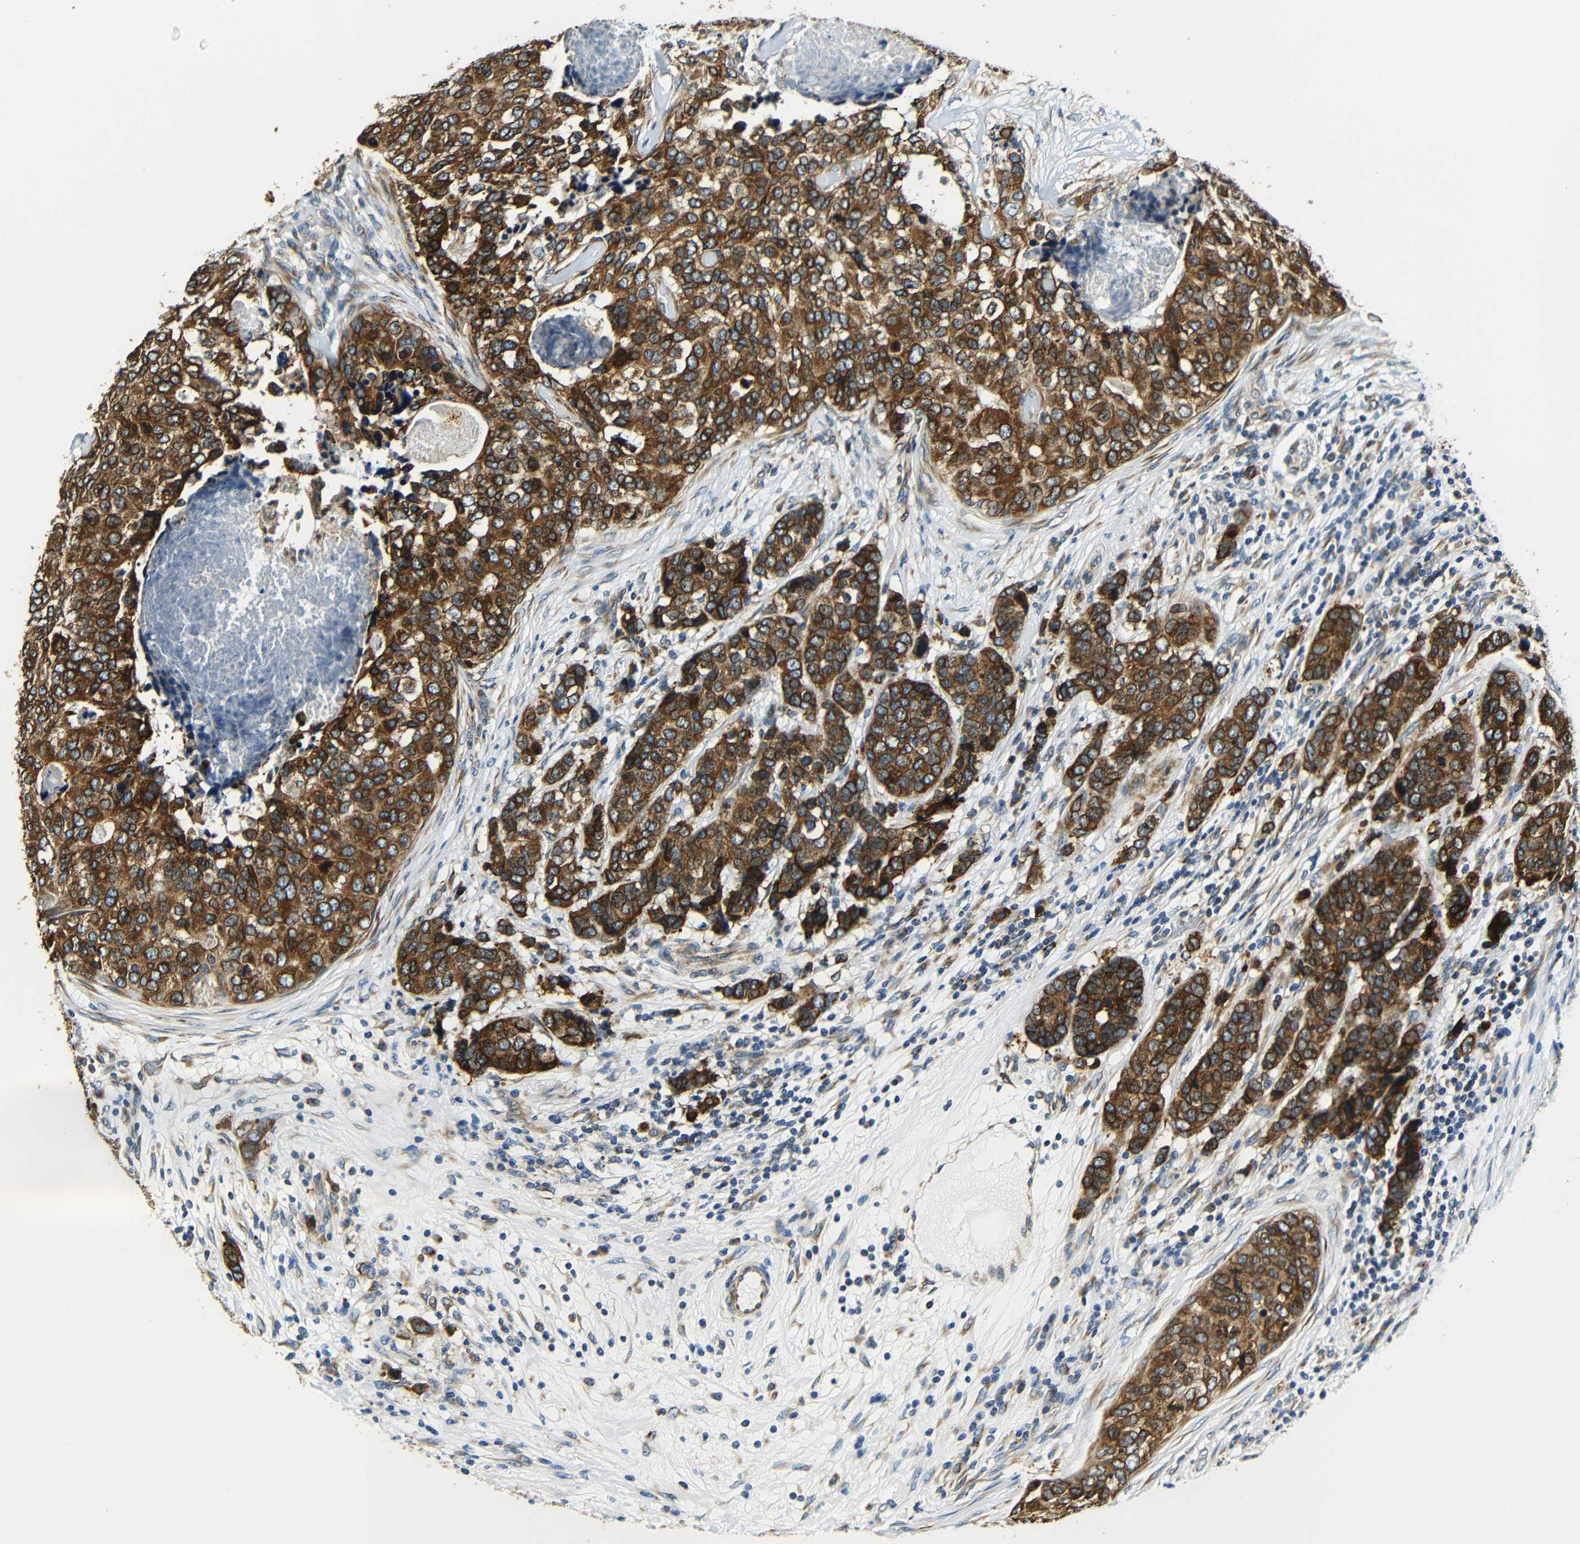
{"staining": {"intensity": "strong", "quantity": ">75%", "location": "cytoplasmic/membranous"}, "tissue": "breast cancer", "cell_type": "Tumor cells", "image_type": "cancer", "snomed": [{"axis": "morphology", "description": "Lobular carcinoma"}, {"axis": "topography", "description": "Breast"}], "caption": "Breast cancer stained with immunohistochemistry exhibits strong cytoplasmic/membranous staining in approximately >75% of tumor cells.", "gene": "VAPB", "patient": {"sex": "female", "age": 59}}